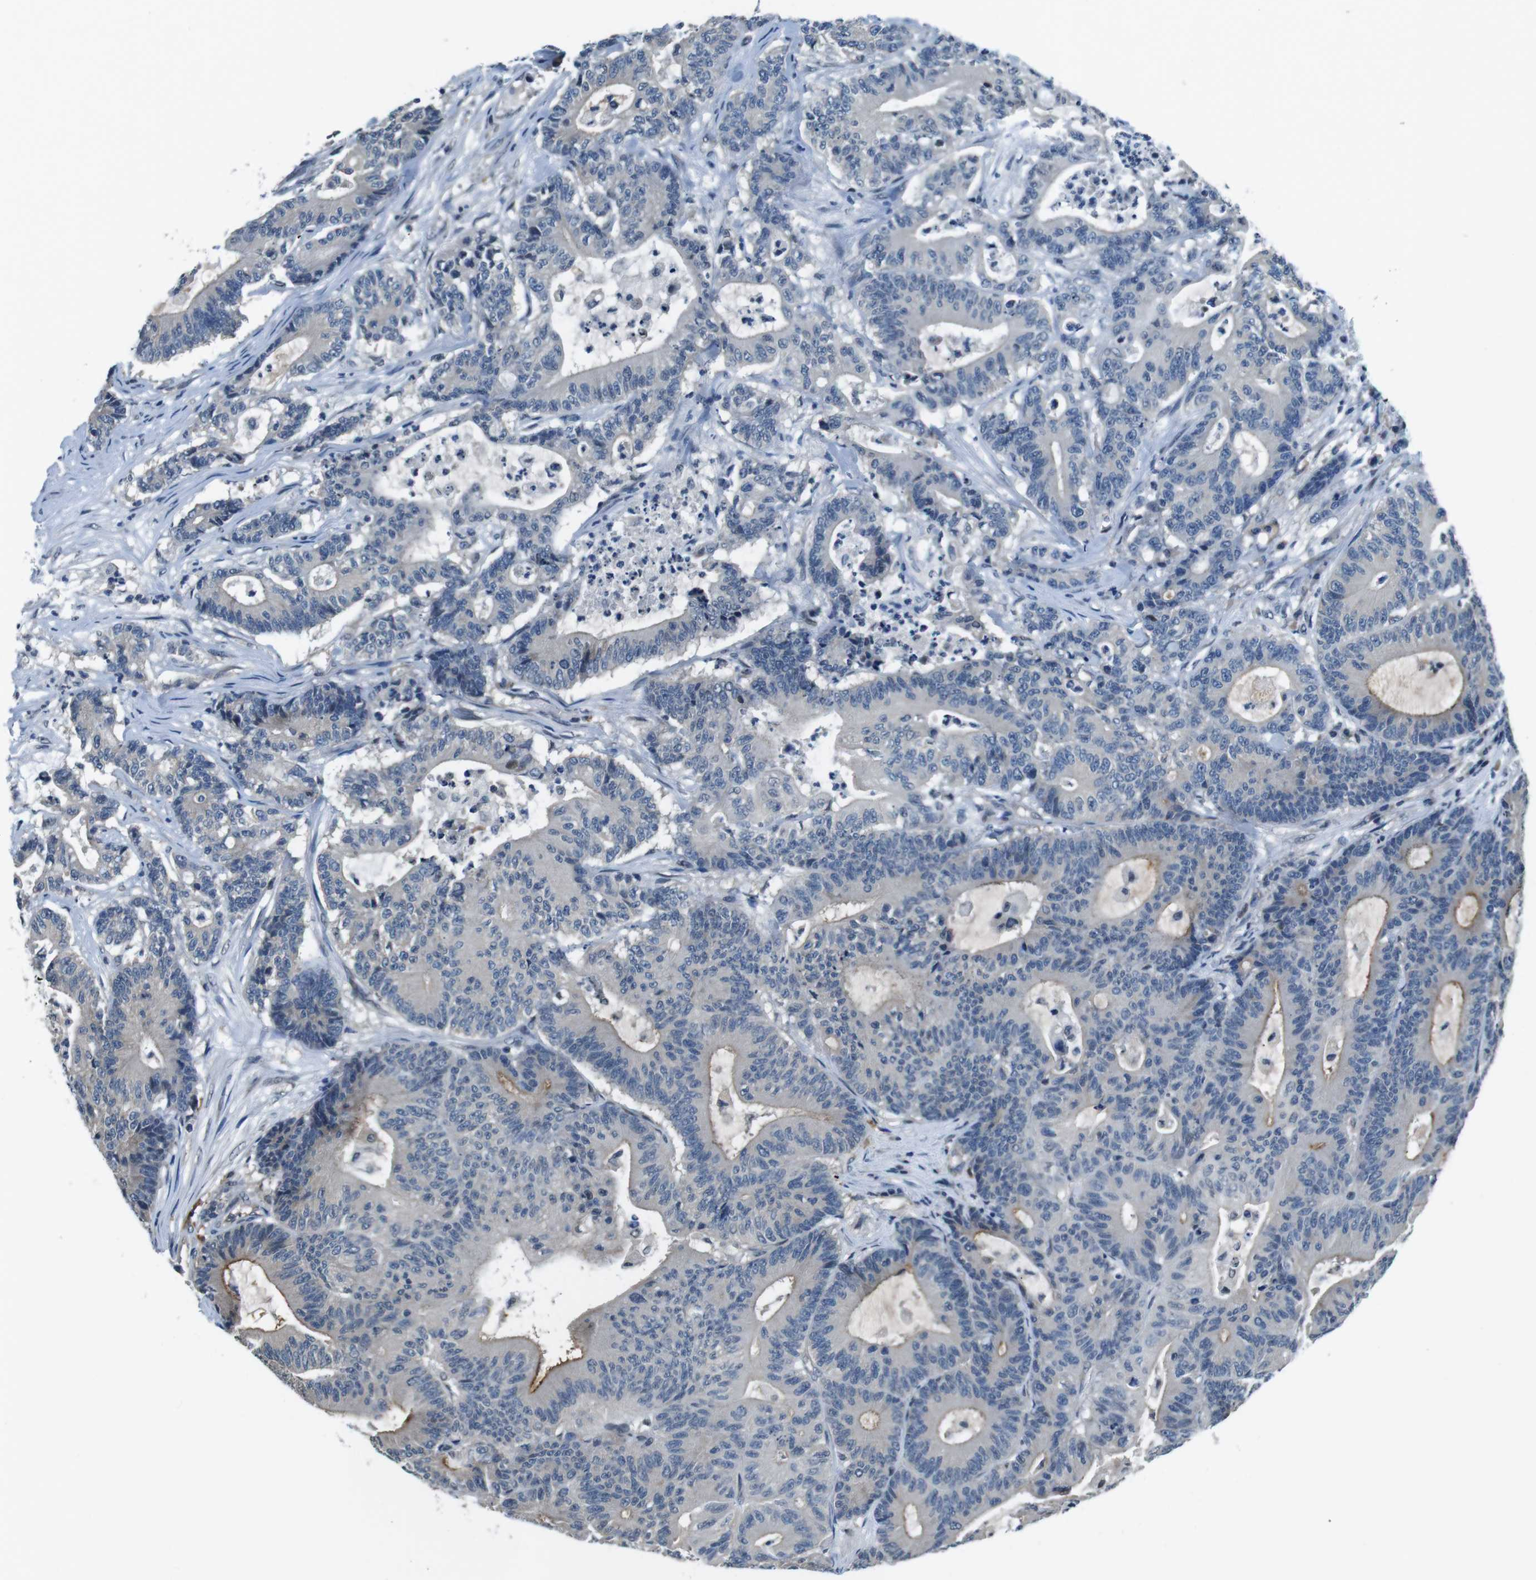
{"staining": {"intensity": "moderate", "quantity": "<25%", "location": "cytoplasmic/membranous"}, "tissue": "colorectal cancer", "cell_type": "Tumor cells", "image_type": "cancer", "snomed": [{"axis": "morphology", "description": "Adenocarcinoma, NOS"}, {"axis": "topography", "description": "Colon"}], "caption": "DAB (3,3'-diaminobenzidine) immunohistochemical staining of human adenocarcinoma (colorectal) demonstrates moderate cytoplasmic/membranous protein expression in about <25% of tumor cells. (Stains: DAB (3,3'-diaminobenzidine) in brown, nuclei in blue, Microscopy: brightfield microscopy at high magnification).", "gene": "CD163L1", "patient": {"sex": "female", "age": 84}}